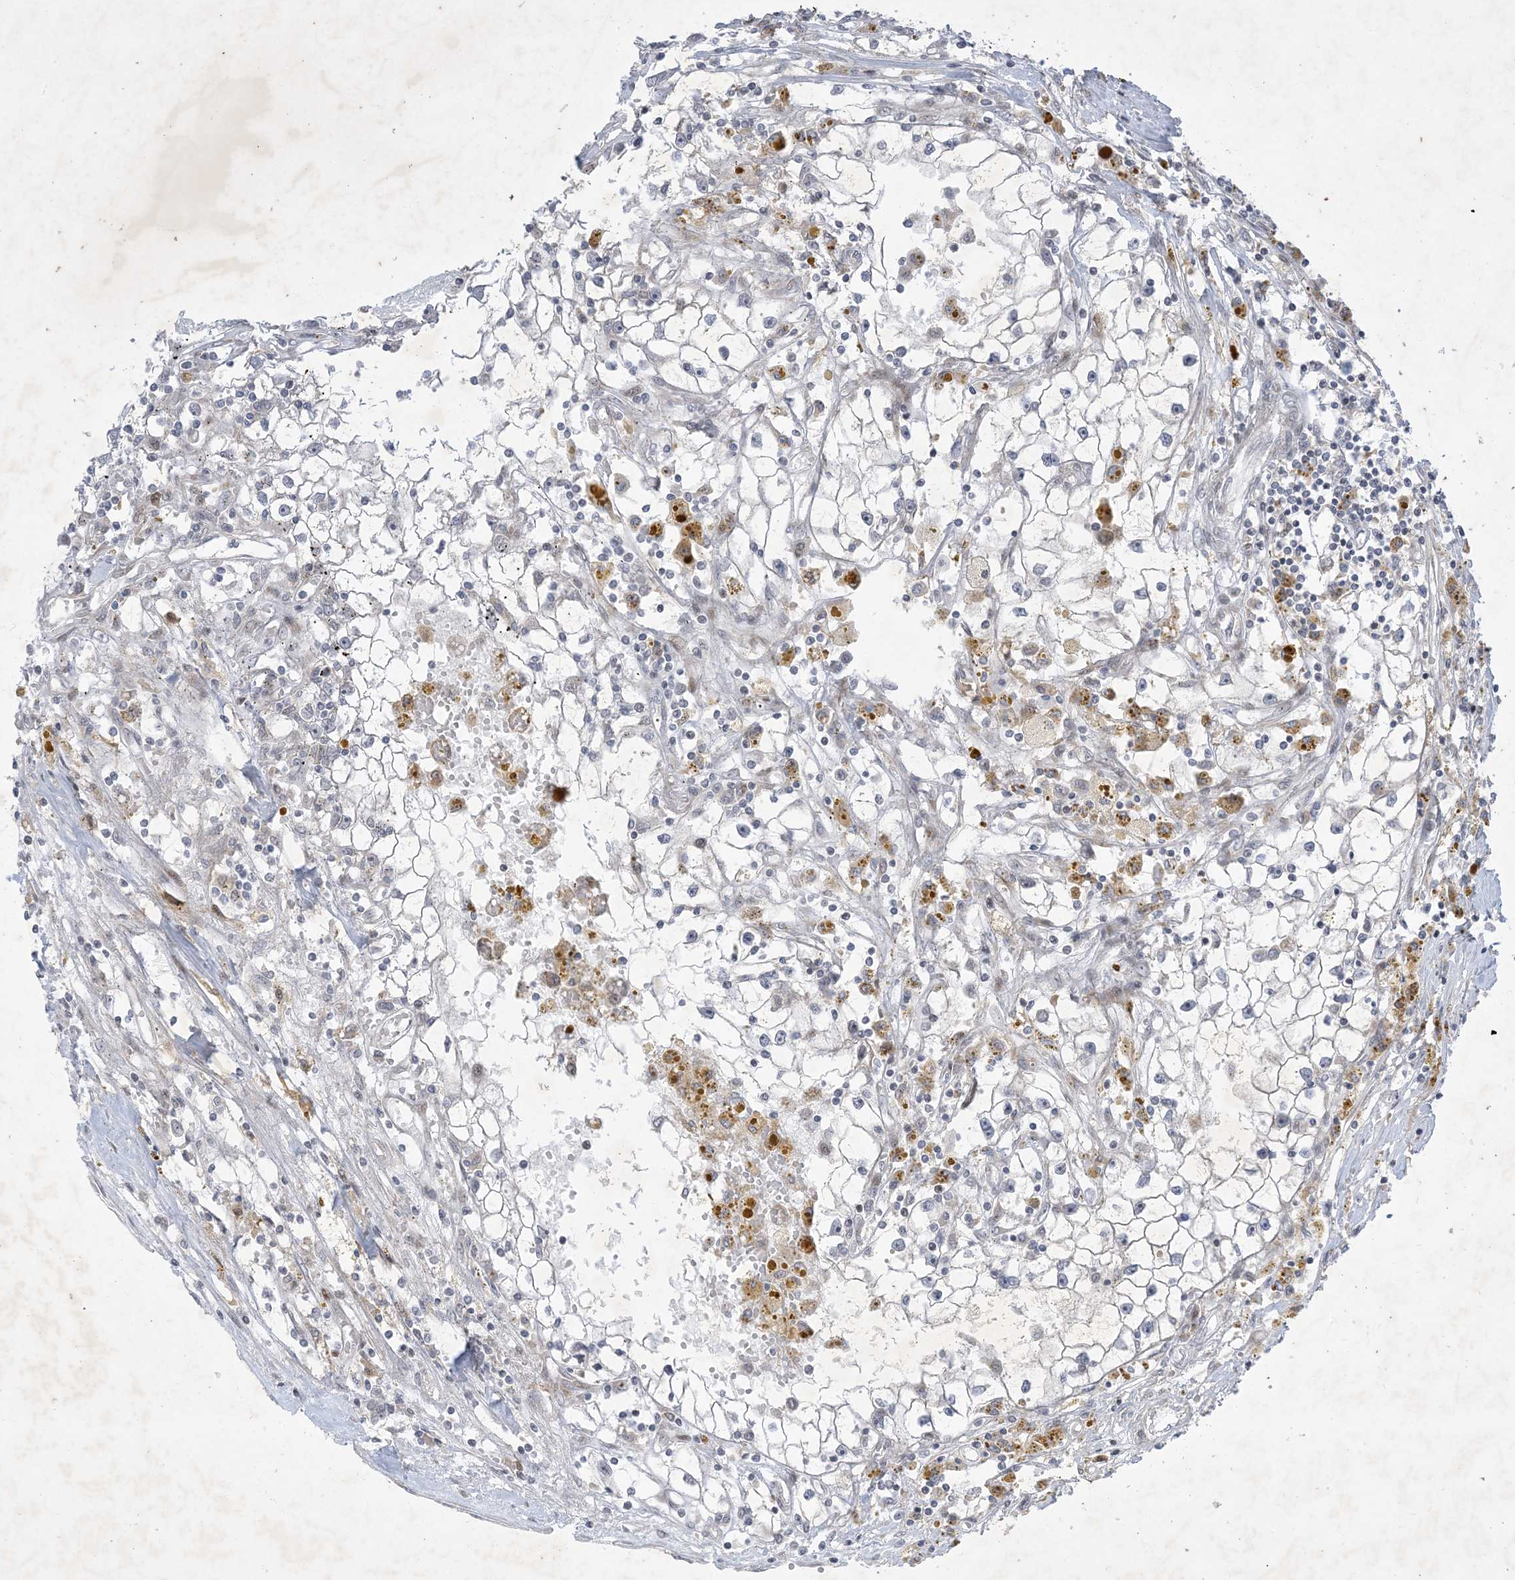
{"staining": {"intensity": "negative", "quantity": "none", "location": "none"}, "tissue": "renal cancer", "cell_type": "Tumor cells", "image_type": "cancer", "snomed": [{"axis": "morphology", "description": "Adenocarcinoma, NOS"}, {"axis": "topography", "description": "Kidney"}], "caption": "Tumor cells are negative for brown protein staining in renal cancer (adenocarcinoma). (Brightfield microscopy of DAB (3,3'-diaminobenzidine) immunohistochemistry at high magnification).", "gene": "SOGA3", "patient": {"sex": "male", "age": 56}}